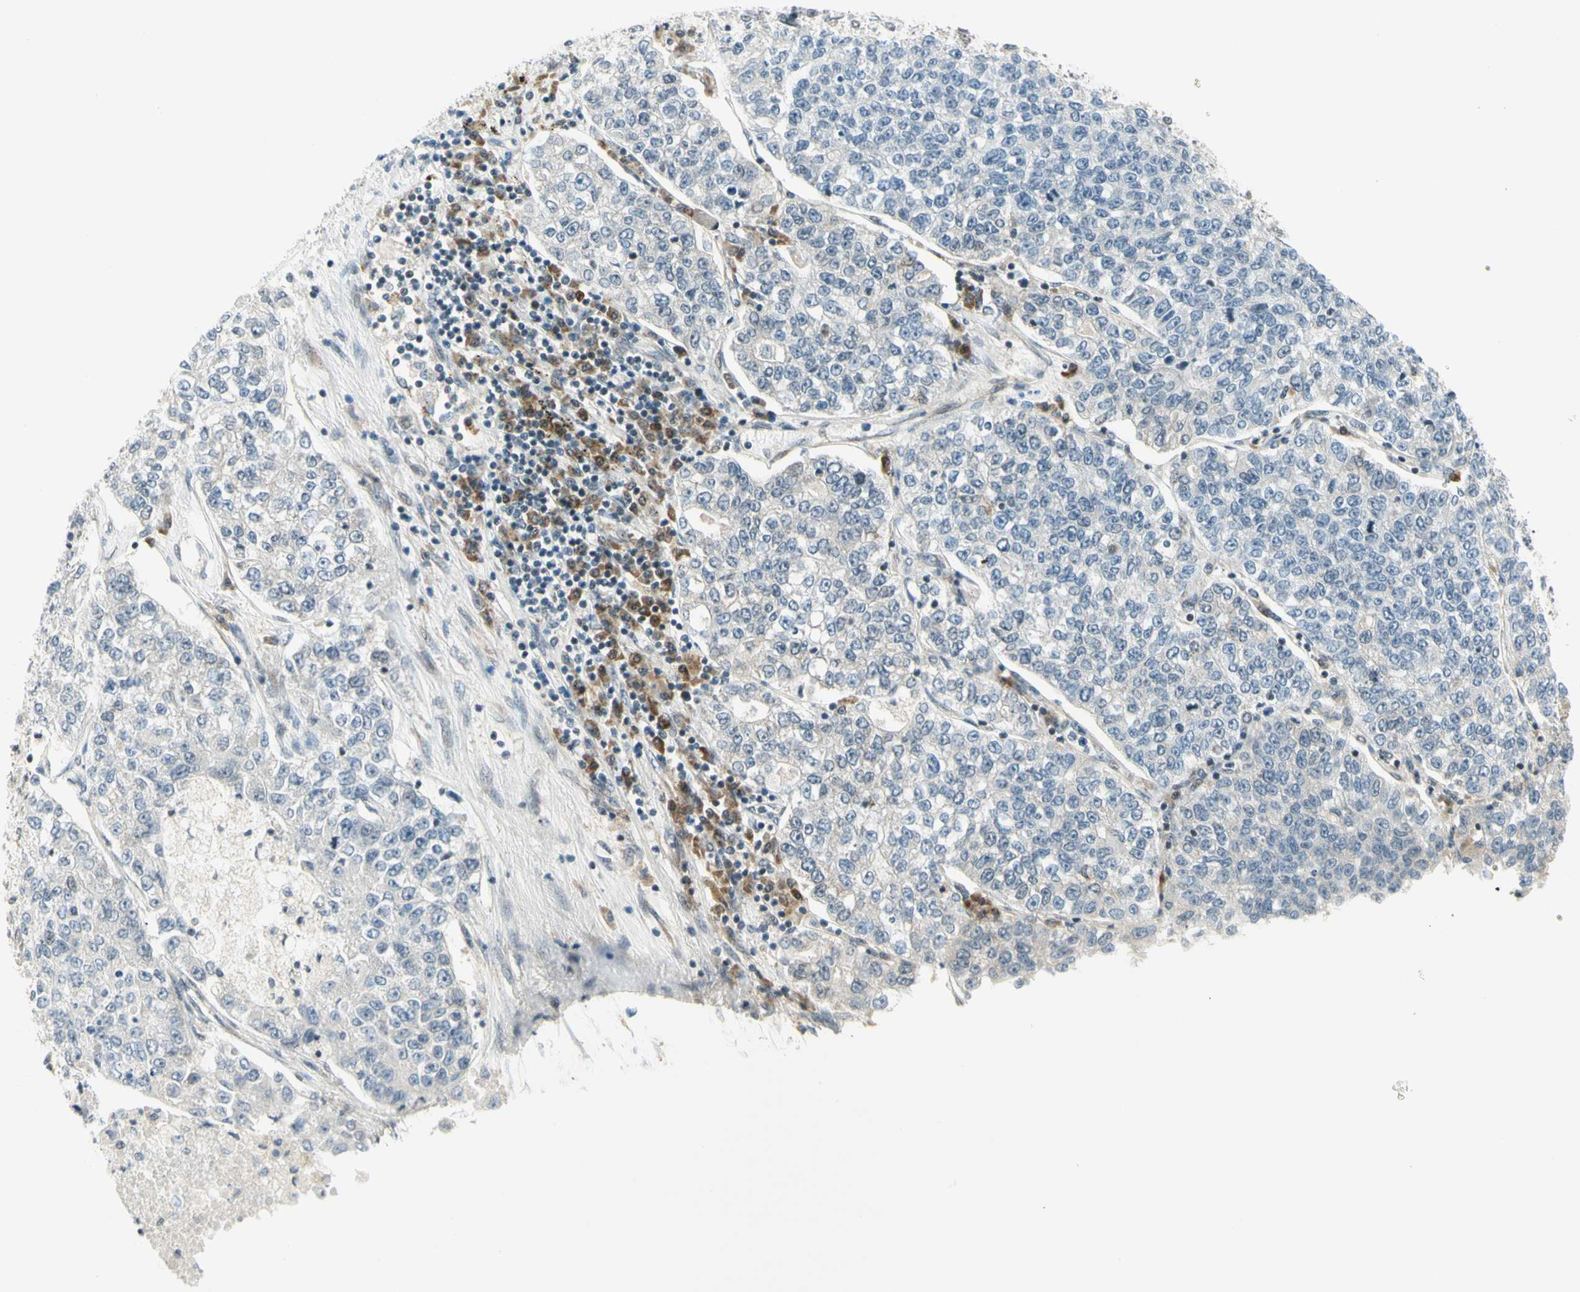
{"staining": {"intensity": "negative", "quantity": "none", "location": "none"}, "tissue": "lung cancer", "cell_type": "Tumor cells", "image_type": "cancer", "snomed": [{"axis": "morphology", "description": "Adenocarcinoma, NOS"}, {"axis": "topography", "description": "Lung"}], "caption": "DAB (3,3'-diaminobenzidine) immunohistochemical staining of human adenocarcinoma (lung) exhibits no significant staining in tumor cells.", "gene": "TPT1", "patient": {"sex": "male", "age": 49}}